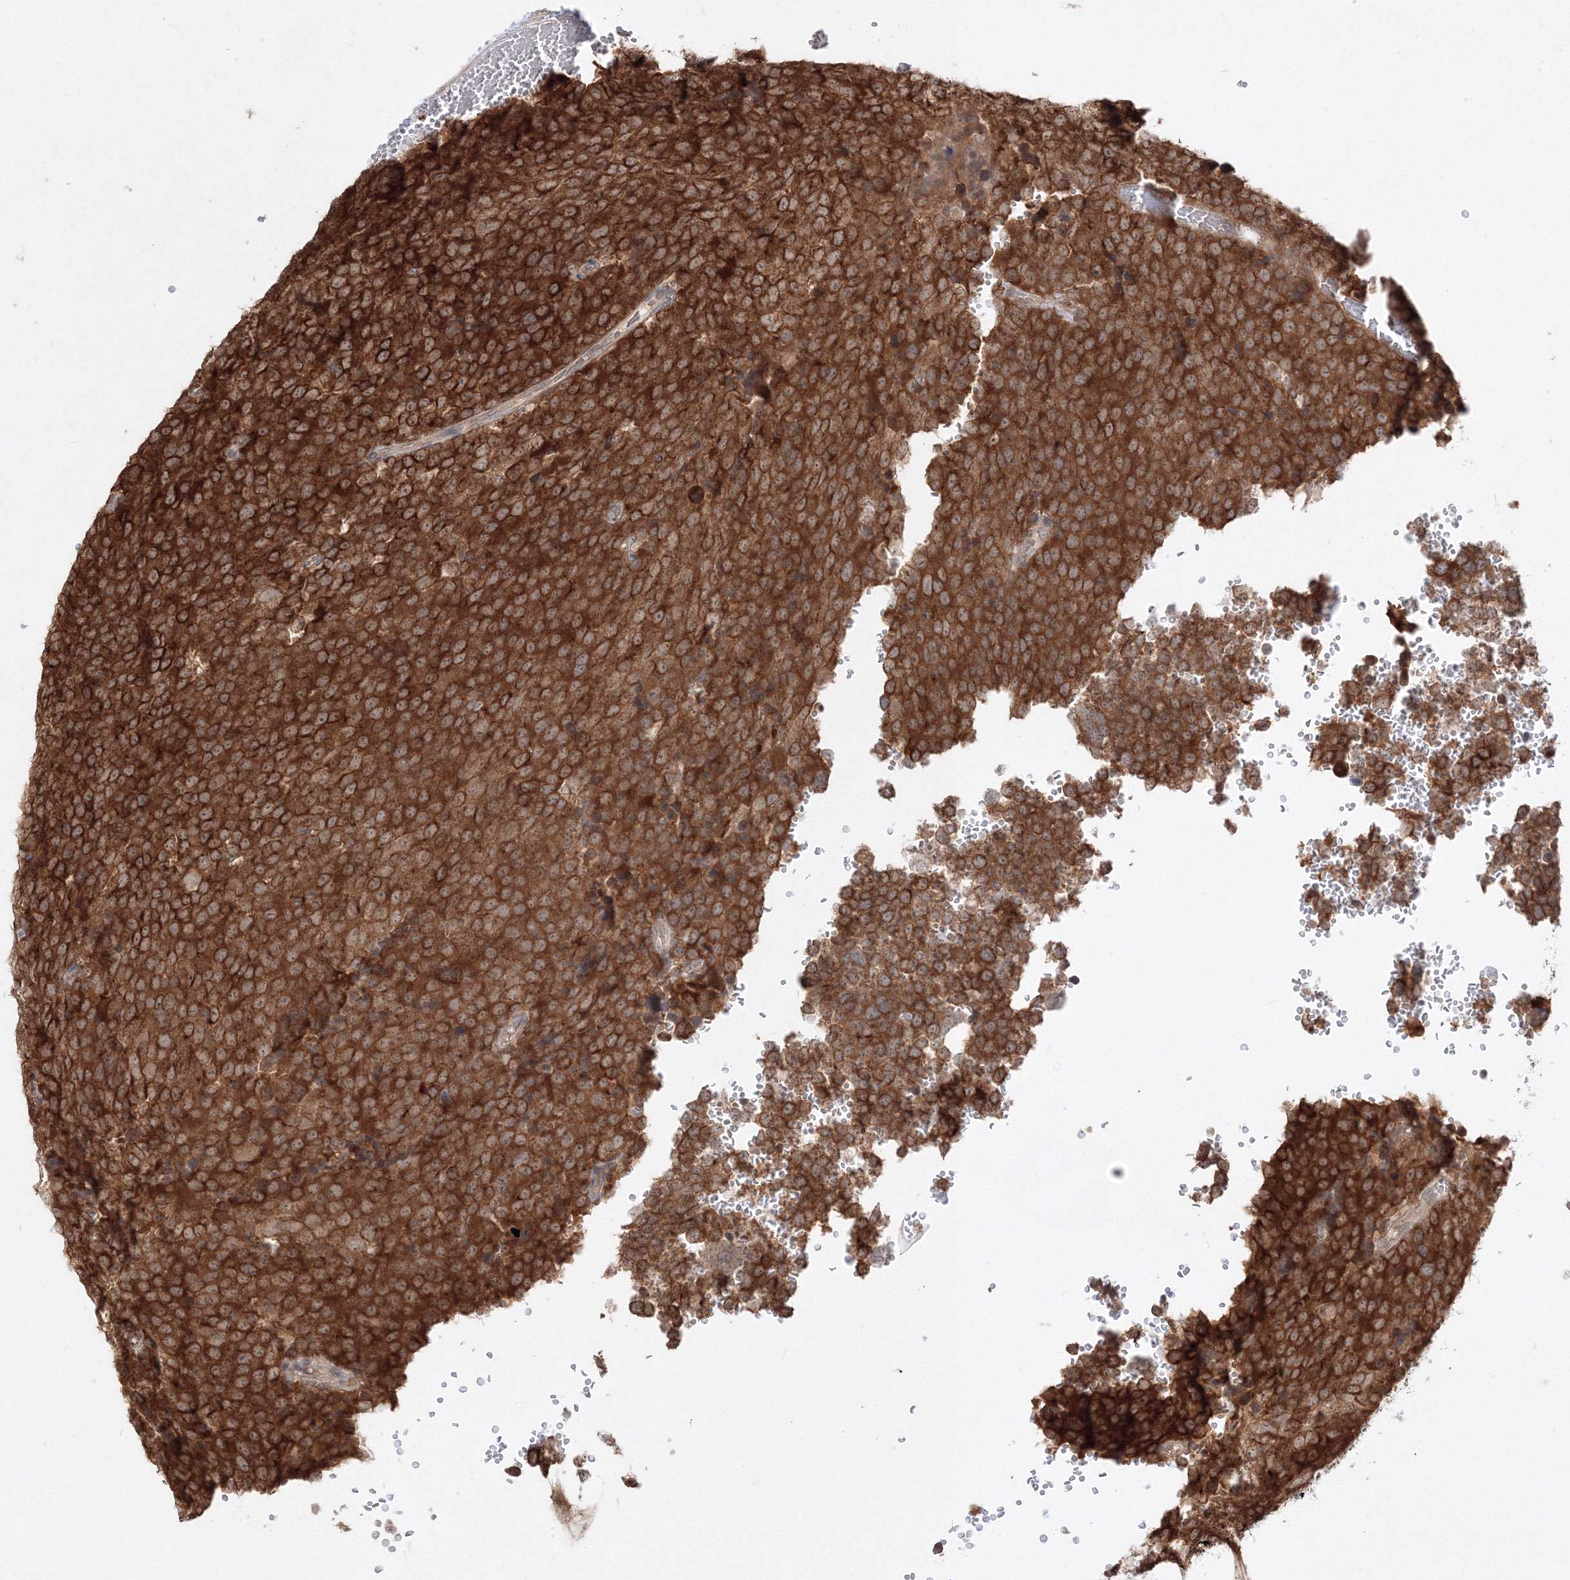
{"staining": {"intensity": "strong", "quantity": ">75%", "location": "cytoplasmic/membranous"}, "tissue": "testis cancer", "cell_type": "Tumor cells", "image_type": "cancer", "snomed": [{"axis": "morphology", "description": "Seminoma, NOS"}, {"axis": "topography", "description": "Testis"}], "caption": "Protein staining by IHC reveals strong cytoplasmic/membranous expression in about >75% of tumor cells in testis seminoma. Nuclei are stained in blue.", "gene": "TMEM50B", "patient": {"sex": "male", "age": 71}}